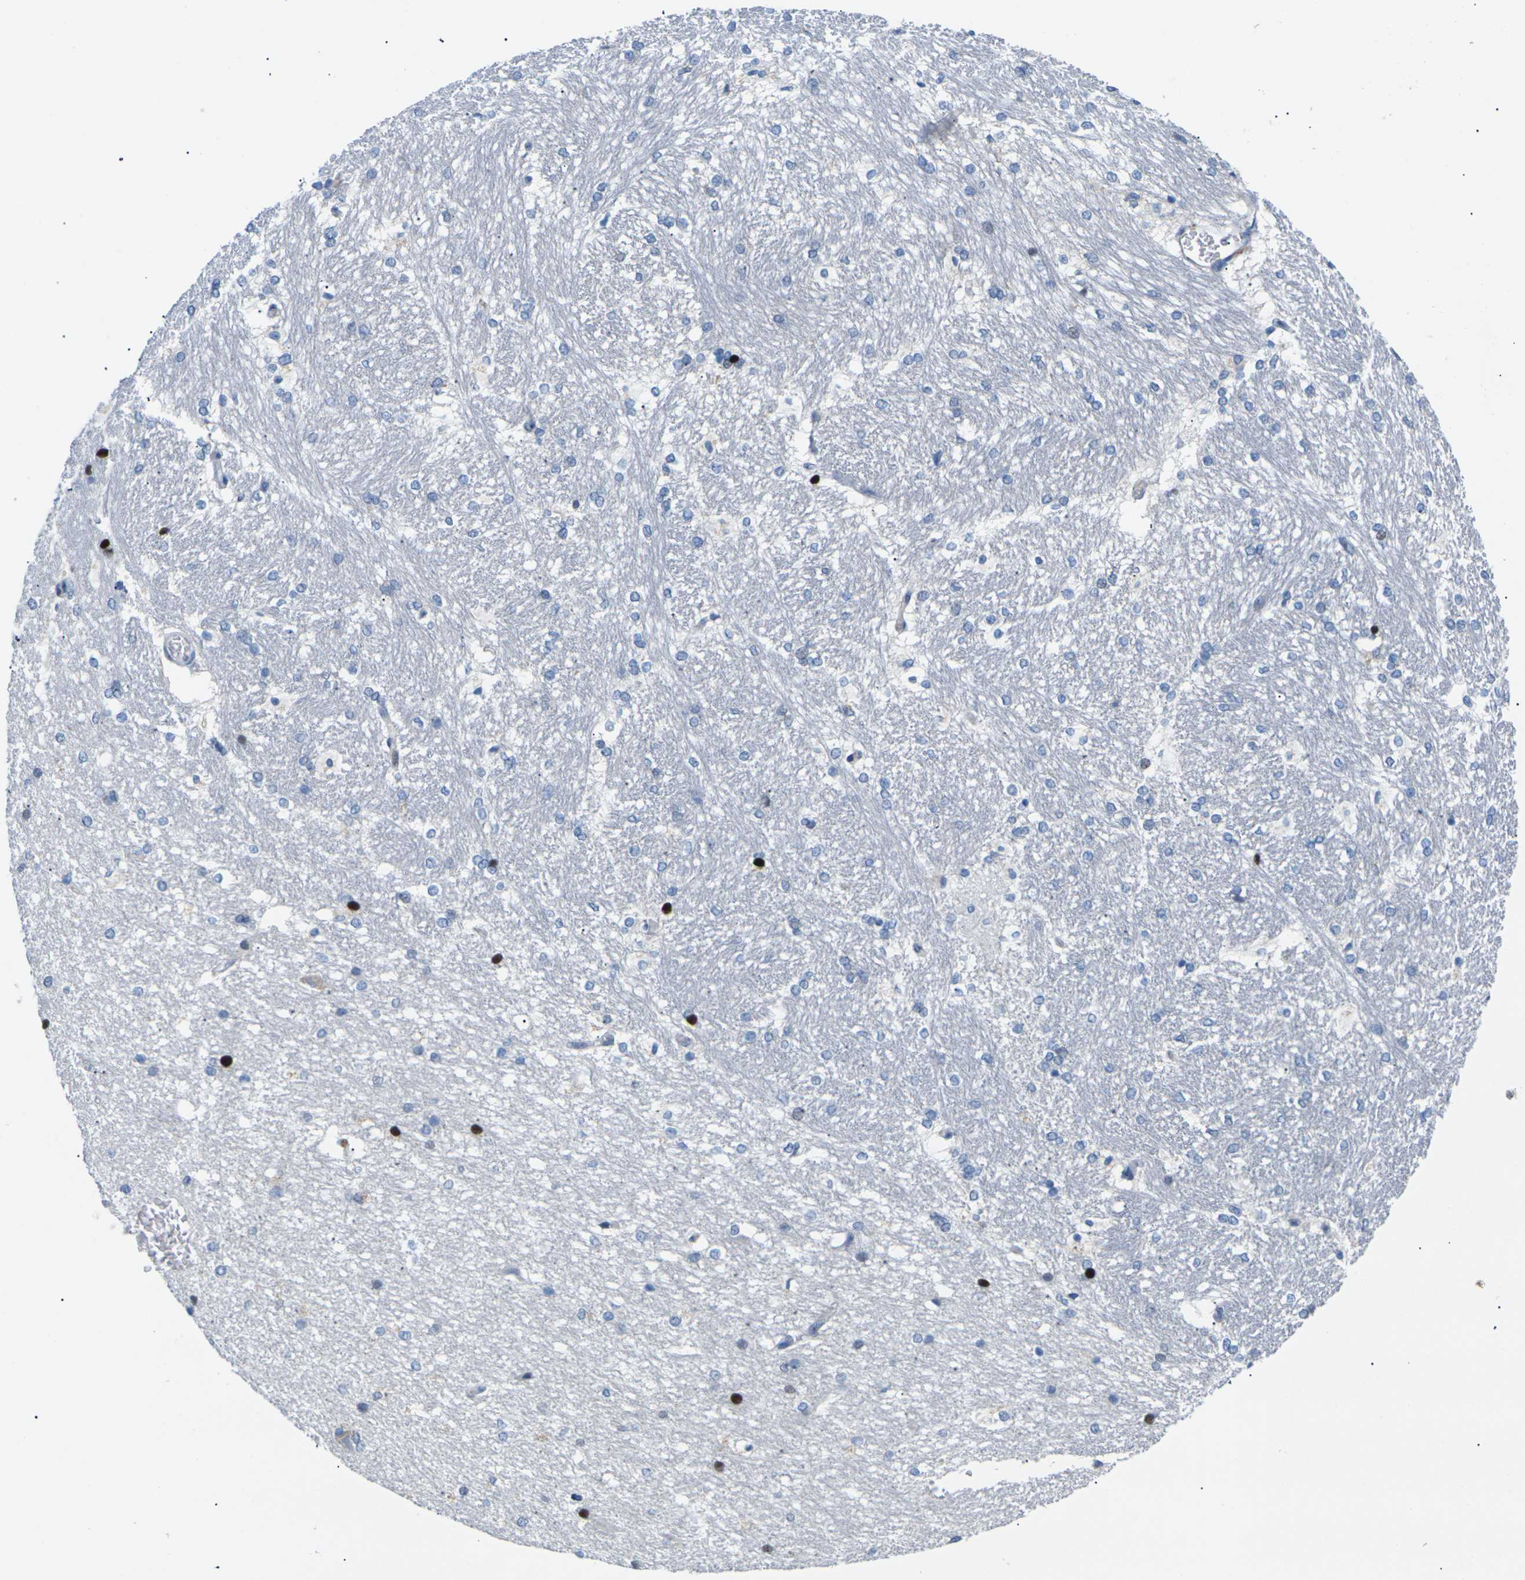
{"staining": {"intensity": "strong", "quantity": "<25%", "location": "cytoplasmic/membranous,nuclear"}, "tissue": "hippocampus", "cell_type": "Glial cells", "image_type": "normal", "snomed": [{"axis": "morphology", "description": "Normal tissue, NOS"}, {"axis": "topography", "description": "Hippocampus"}], "caption": "IHC photomicrograph of benign human hippocampus stained for a protein (brown), which exhibits medium levels of strong cytoplasmic/membranous,nuclear expression in about <25% of glial cells.", "gene": "RPS6KA3", "patient": {"sex": "female", "age": 19}}